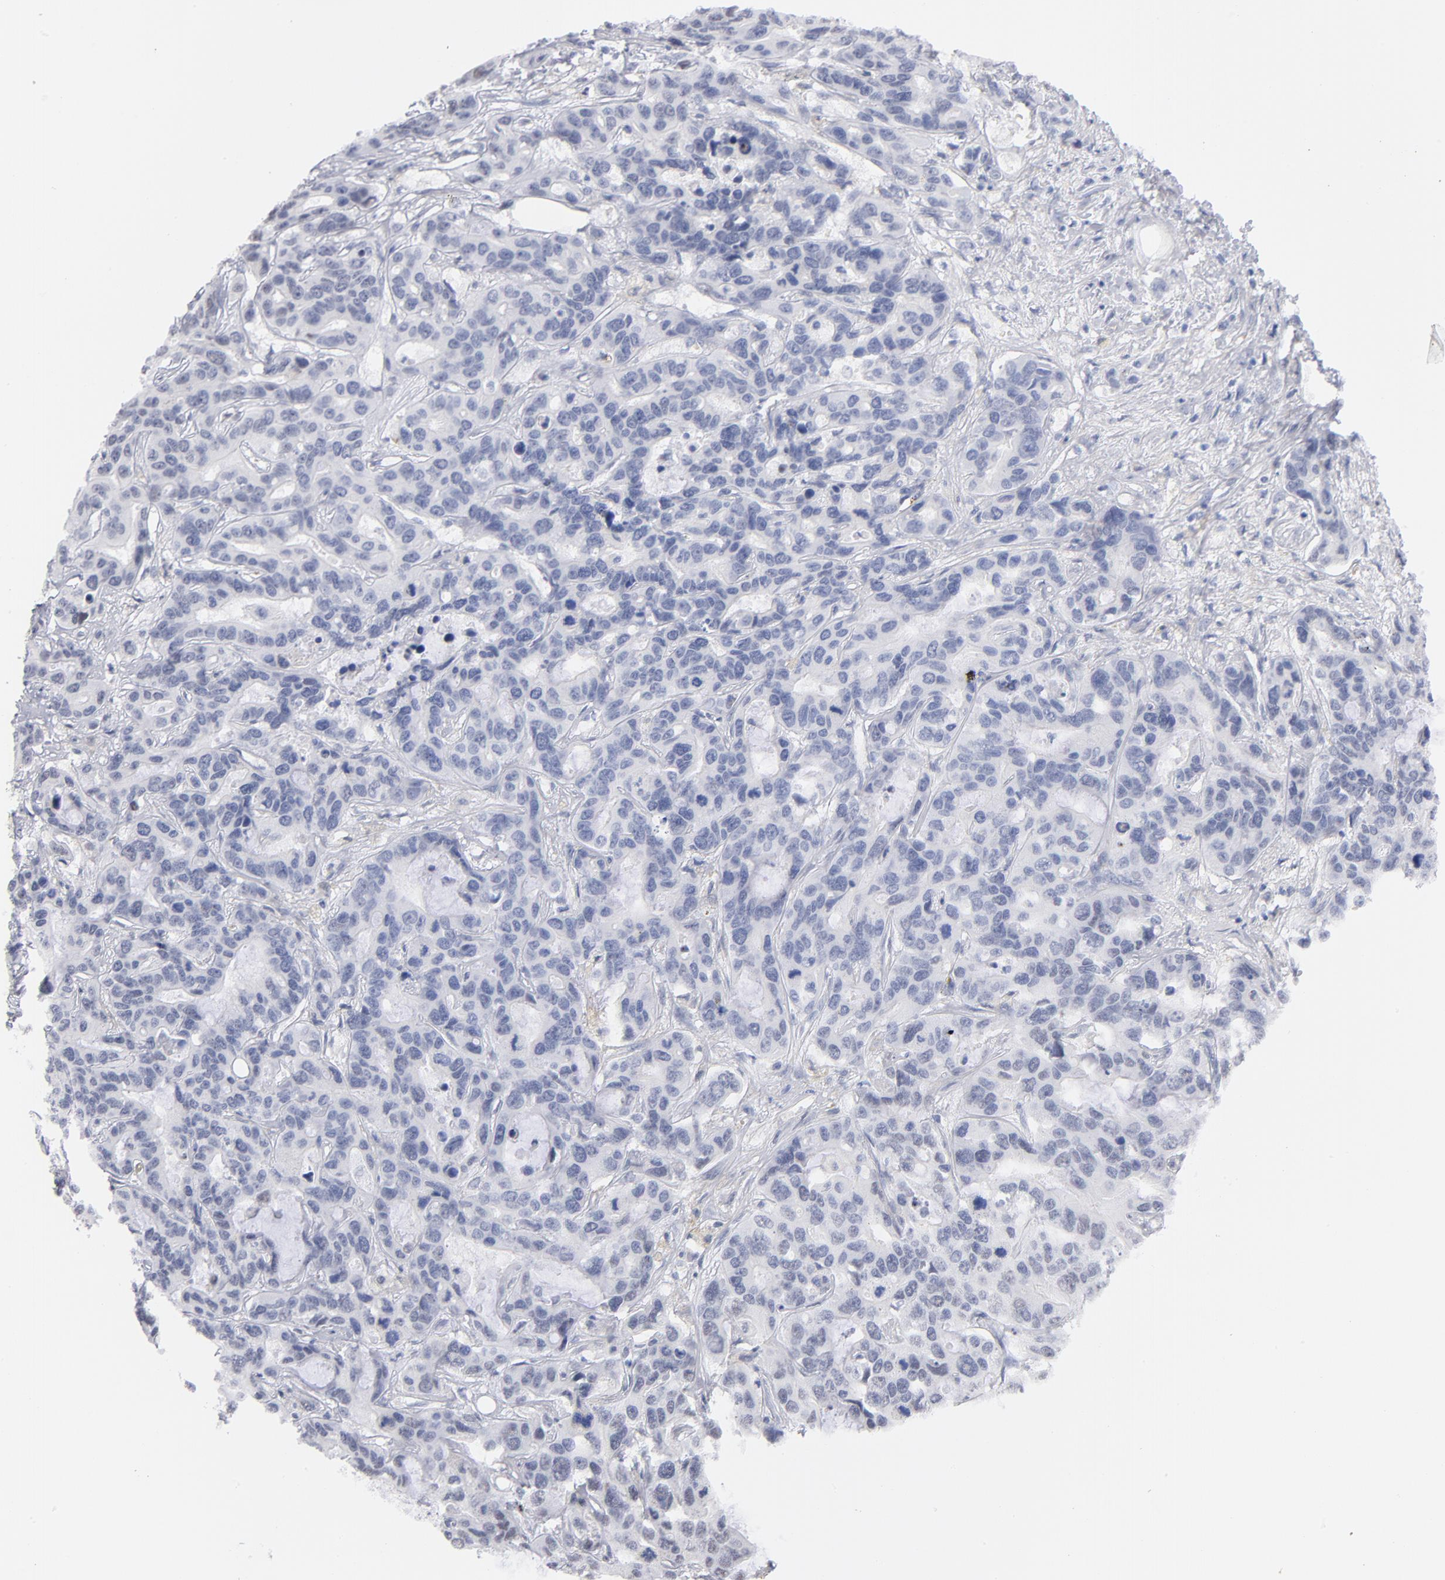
{"staining": {"intensity": "negative", "quantity": "none", "location": "none"}, "tissue": "liver cancer", "cell_type": "Tumor cells", "image_type": "cancer", "snomed": [{"axis": "morphology", "description": "Cholangiocarcinoma"}, {"axis": "topography", "description": "Liver"}], "caption": "Immunohistochemical staining of cholangiocarcinoma (liver) displays no significant expression in tumor cells.", "gene": "KHNYN", "patient": {"sex": "female", "age": 65}}